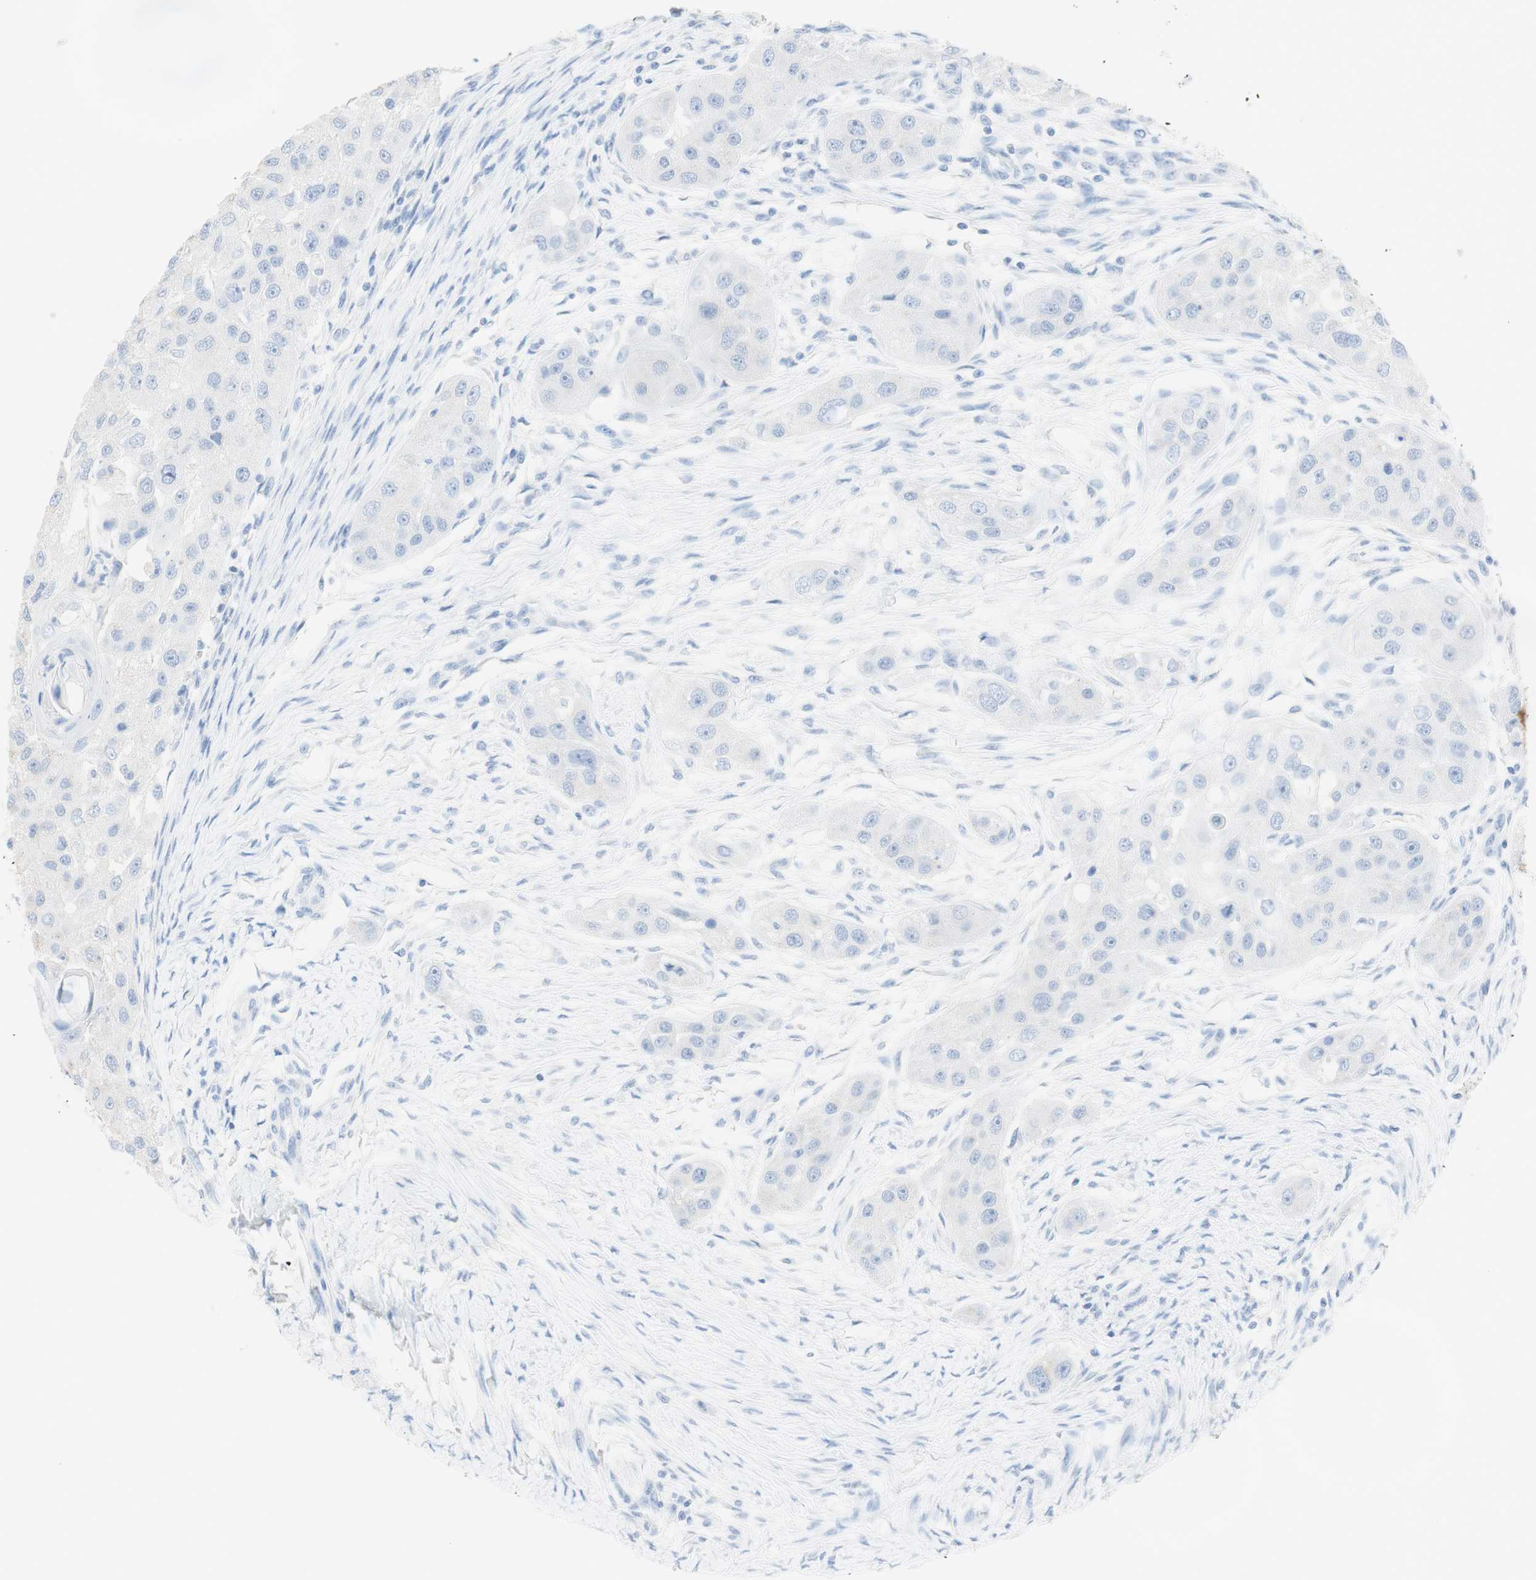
{"staining": {"intensity": "negative", "quantity": "none", "location": "none"}, "tissue": "head and neck cancer", "cell_type": "Tumor cells", "image_type": "cancer", "snomed": [{"axis": "morphology", "description": "Normal tissue, NOS"}, {"axis": "morphology", "description": "Squamous cell carcinoma, NOS"}, {"axis": "topography", "description": "Skeletal muscle"}, {"axis": "topography", "description": "Head-Neck"}], "caption": "Immunohistochemistry (IHC) image of human head and neck cancer (squamous cell carcinoma) stained for a protein (brown), which demonstrates no positivity in tumor cells.", "gene": "TPO", "patient": {"sex": "male", "age": 51}}